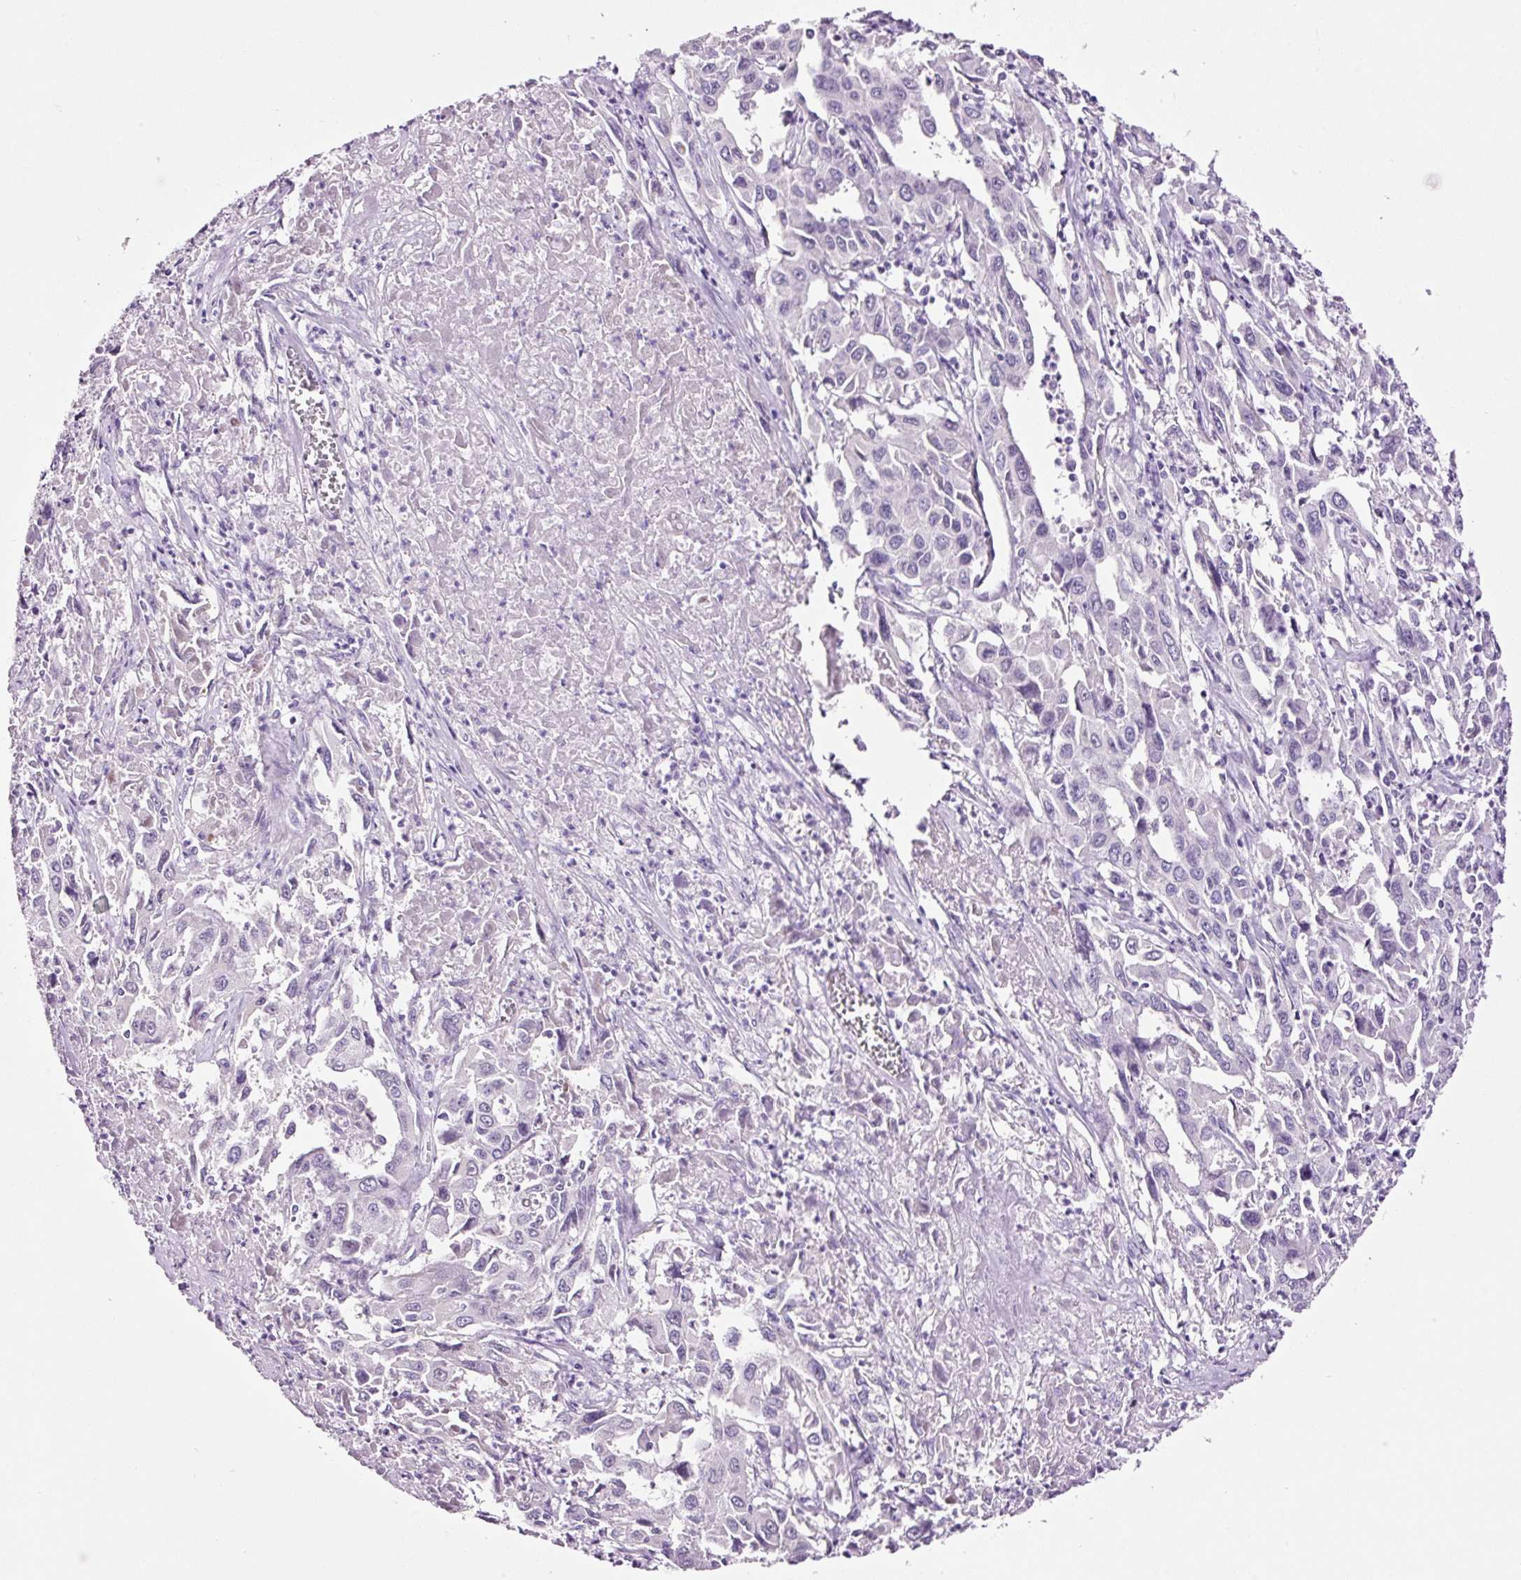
{"staining": {"intensity": "negative", "quantity": "none", "location": "none"}, "tissue": "liver cancer", "cell_type": "Tumor cells", "image_type": "cancer", "snomed": [{"axis": "morphology", "description": "Carcinoma, Hepatocellular, NOS"}, {"axis": "topography", "description": "Liver"}], "caption": "The immunohistochemistry micrograph has no significant positivity in tumor cells of liver cancer (hepatocellular carcinoma) tissue. The staining was performed using DAB (3,3'-diaminobenzidine) to visualize the protein expression in brown, while the nuclei were stained in blue with hematoxylin (Magnification: 20x).", "gene": "RTF2", "patient": {"sex": "male", "age": 63}}